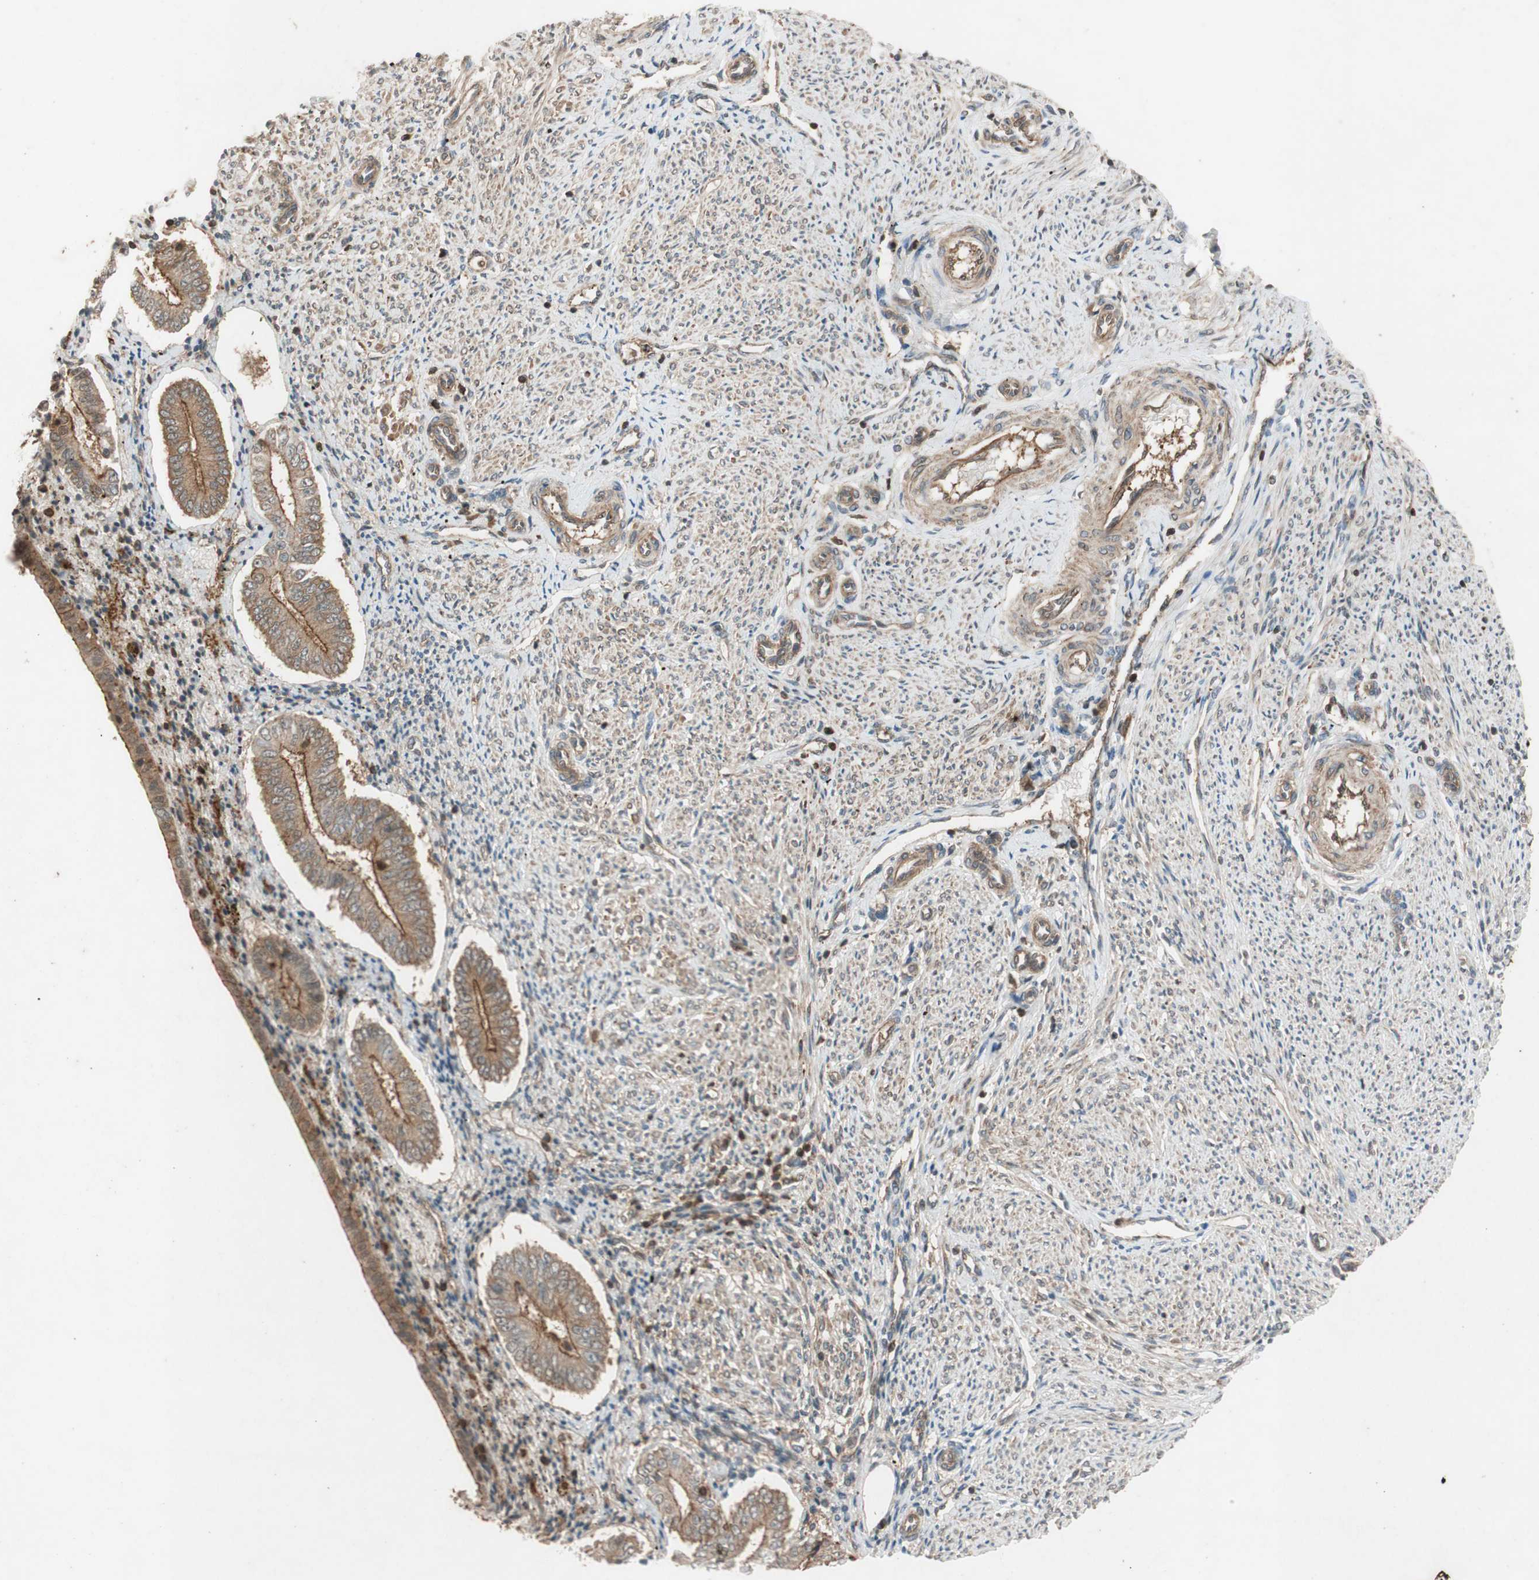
{"staining": {"intensity": "weak", "quantity": "25%-75%", "location": "cytoplasmic/membranous"}, "tissue": "endometrium", "cell_type": "Cells in endometrial stroma", "image_type": "normal", "snomed": [{"axis": "morphology", "description": "Normal tissue, NOS"}, {"axis": "topography", "description": "Endometrium"}], "caption": "This image reveals benign endometrium stained with immunohistochemistry to label a protein in brown. The cytoplasmic/membranous of cells in endometrial stroma show weak positivity for the protein. Nuclei are counter-stained blue.", "gene": "EPHA8", "patient": {"sex": "female", "age": 42}}